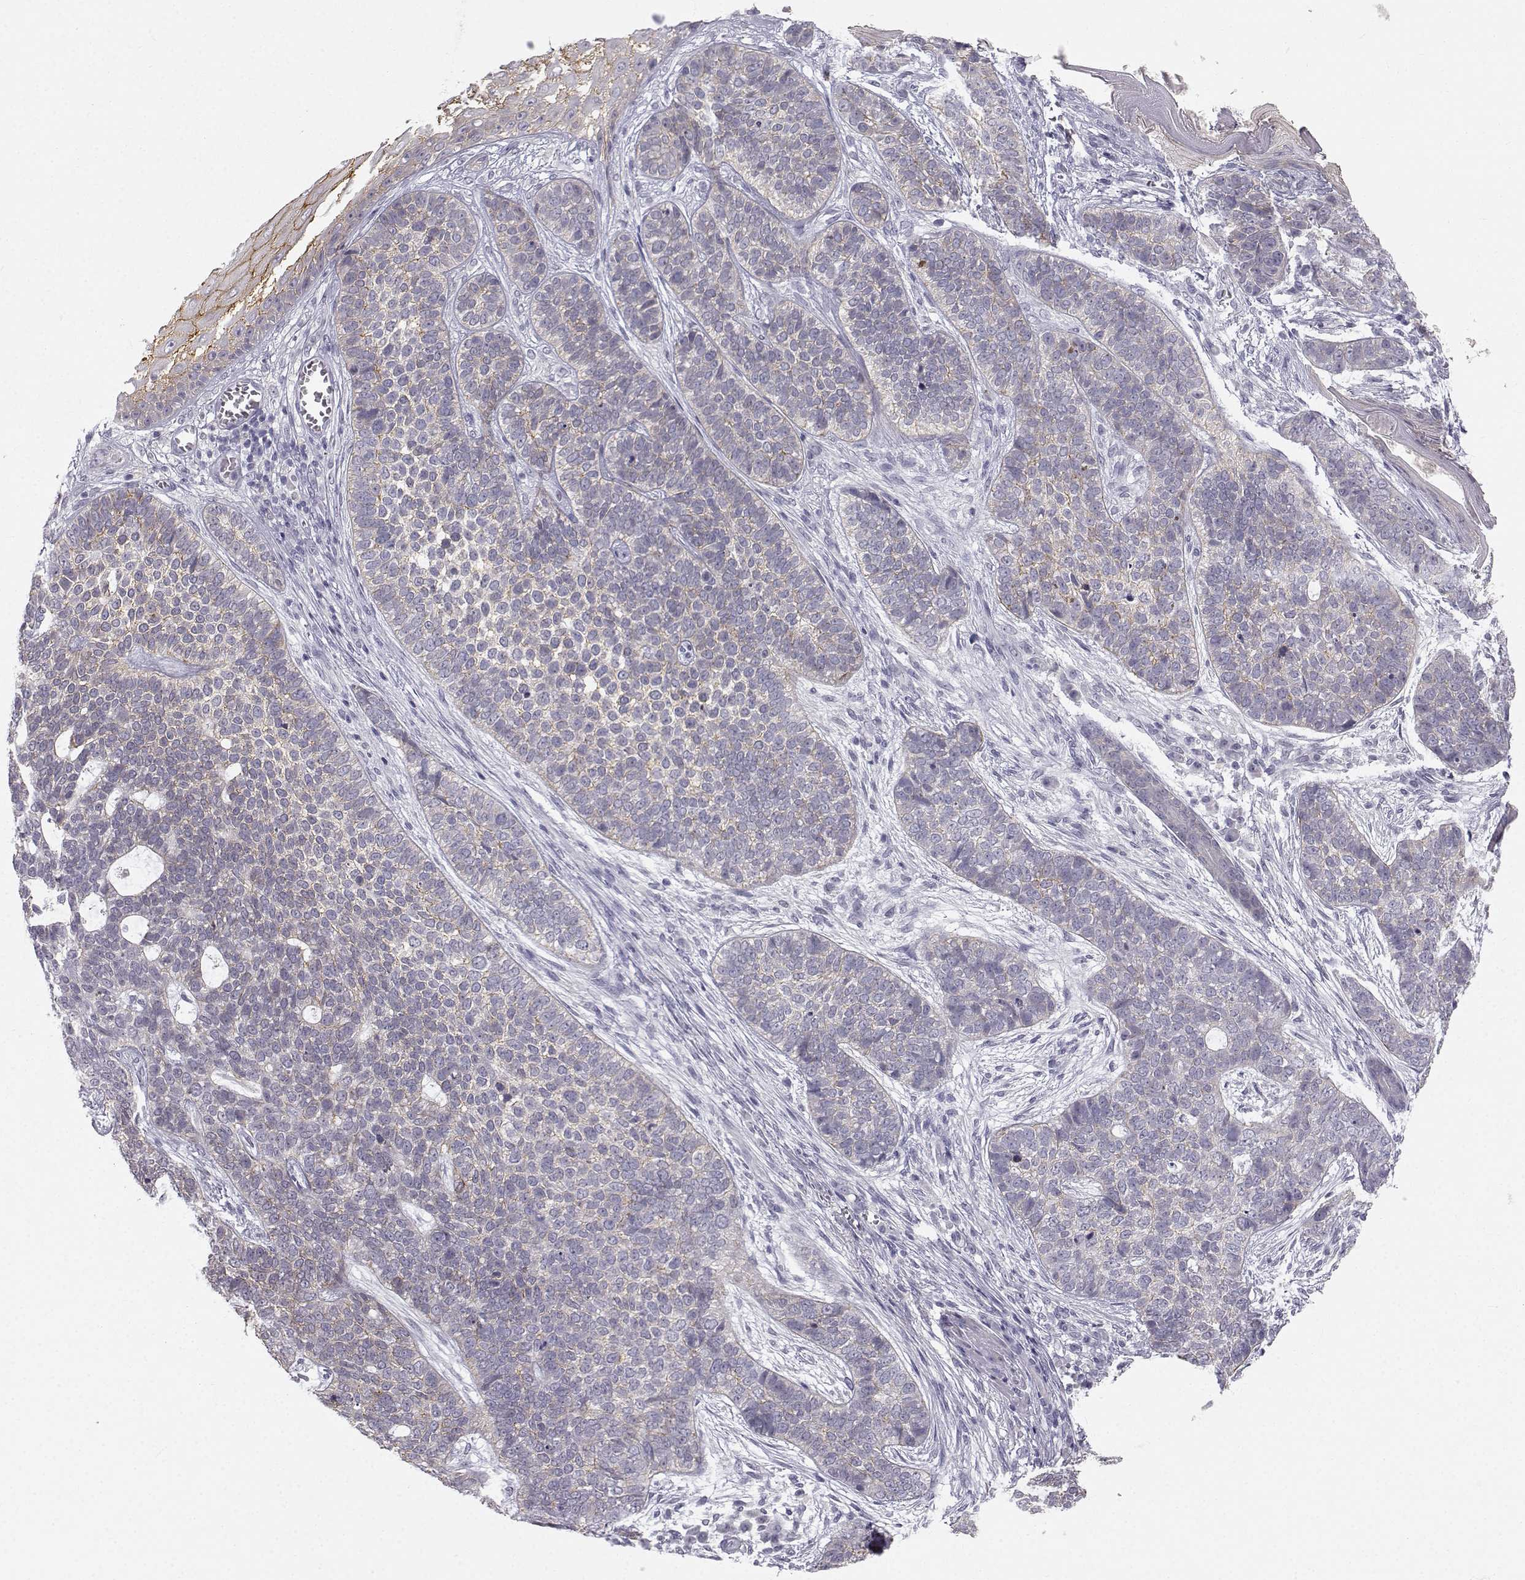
{"staining": {"intensity": "weak", "quantity": "25%-75%", "location": "cytoplasmic/membranous"}, "tissue": "skin cancer", "cell_type": "Tumor cells", "image_type": "cancer", "snomed": [{"axis": "morphology", "description": "Basal cell carcinoma"}, {"axis": "topography", "description": "Skin"}], "caption": "Weak cytoplasmic/membranous positivity for a protein is identified in approximately 25%-75% of tumor cells of skin basal cell carcinoma using immunohistochemistry.", "gene": "ZNF185", "patient": {"sex": "female", "age": 69}}